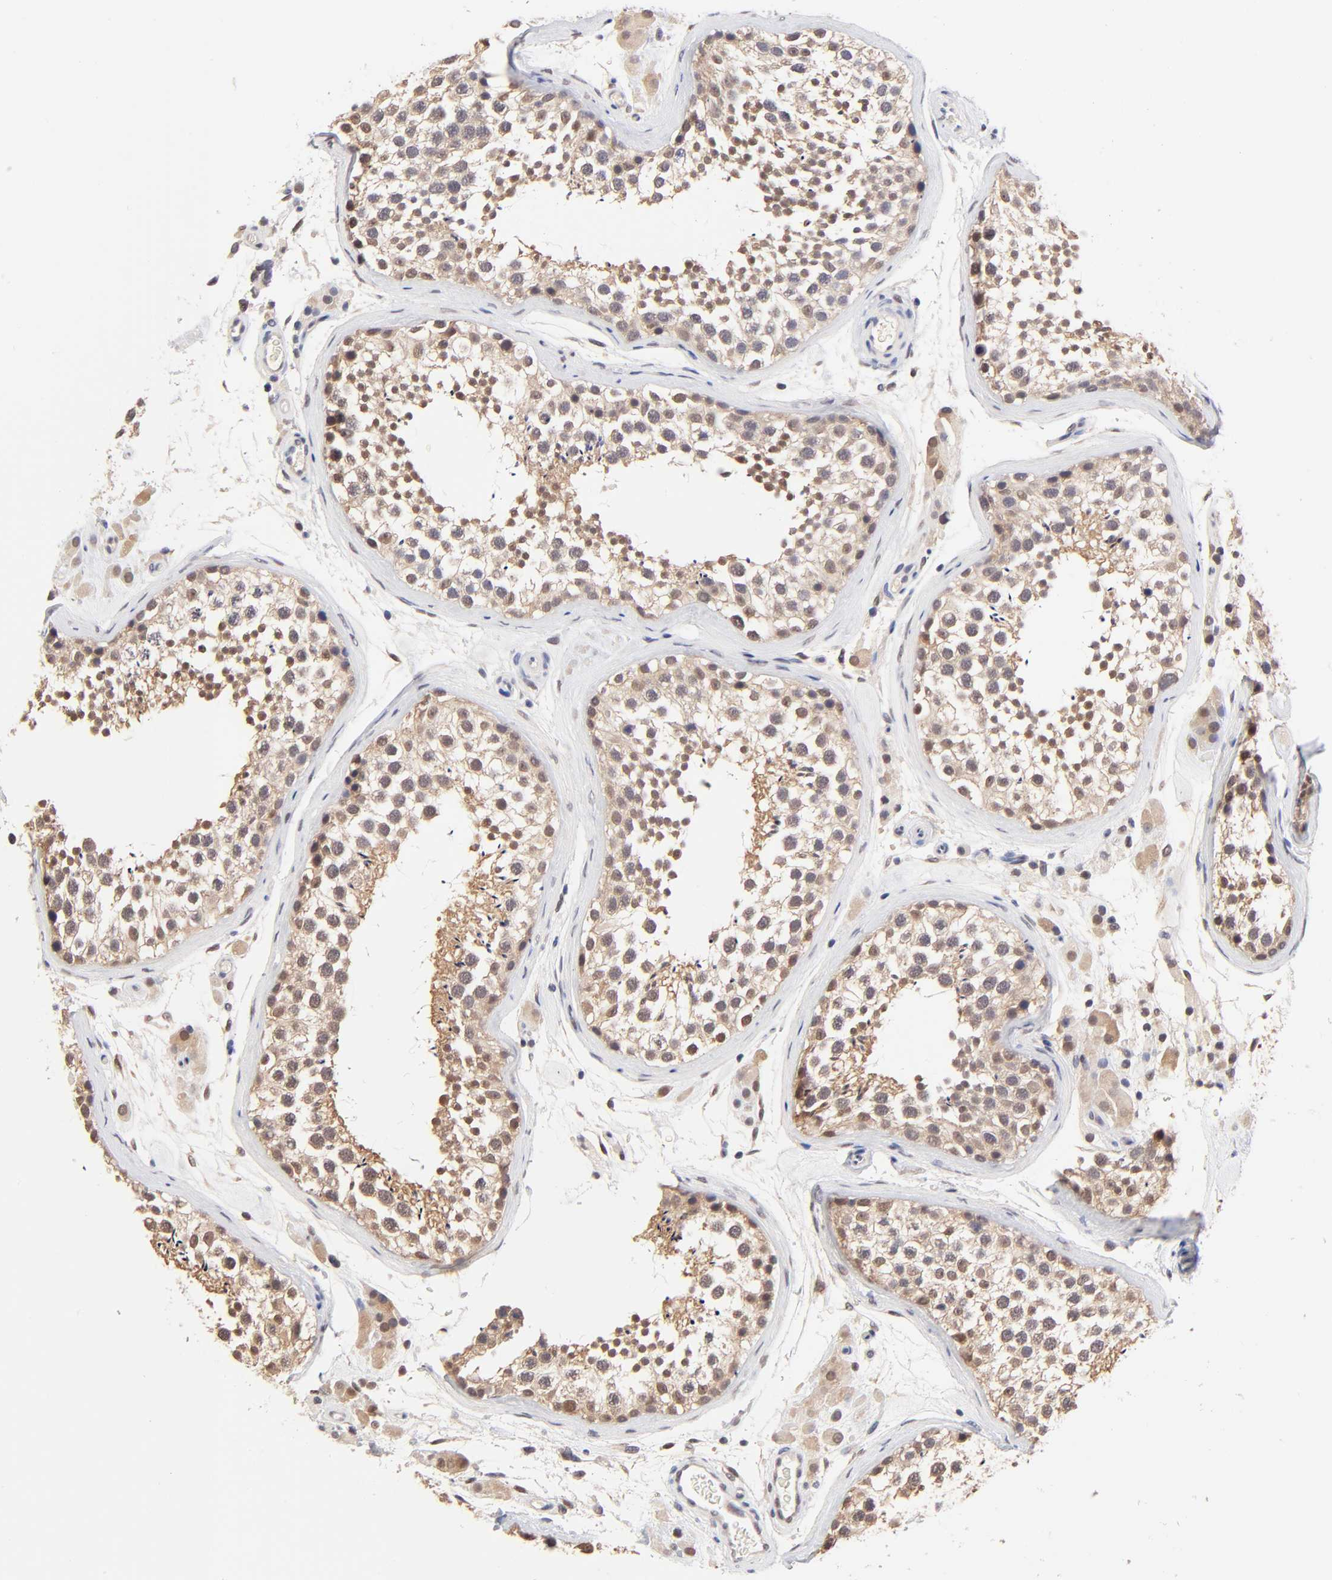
{"staining": {"intensity": "weak", "quantity": ">75%", "location": "cytoplasmic/membranous,nuclear"}, "tissue": "testis", "cell_type": "Cells in seminiferous ducts", "image_type": "normal", "snomed": [{"axis": "morphology", "description": "Normal tissue, NOS"}, {"axis": "topography", "description": "Testis"}], "caption": "Testis stained with immunohistochemistry exhibits weak cytoplasmic/membranous,nuclear expression in approximately >75% of cells in seminiferous ducts.", "gene": "TXNL1", "patient": {"sex": "male", "age": 46}}